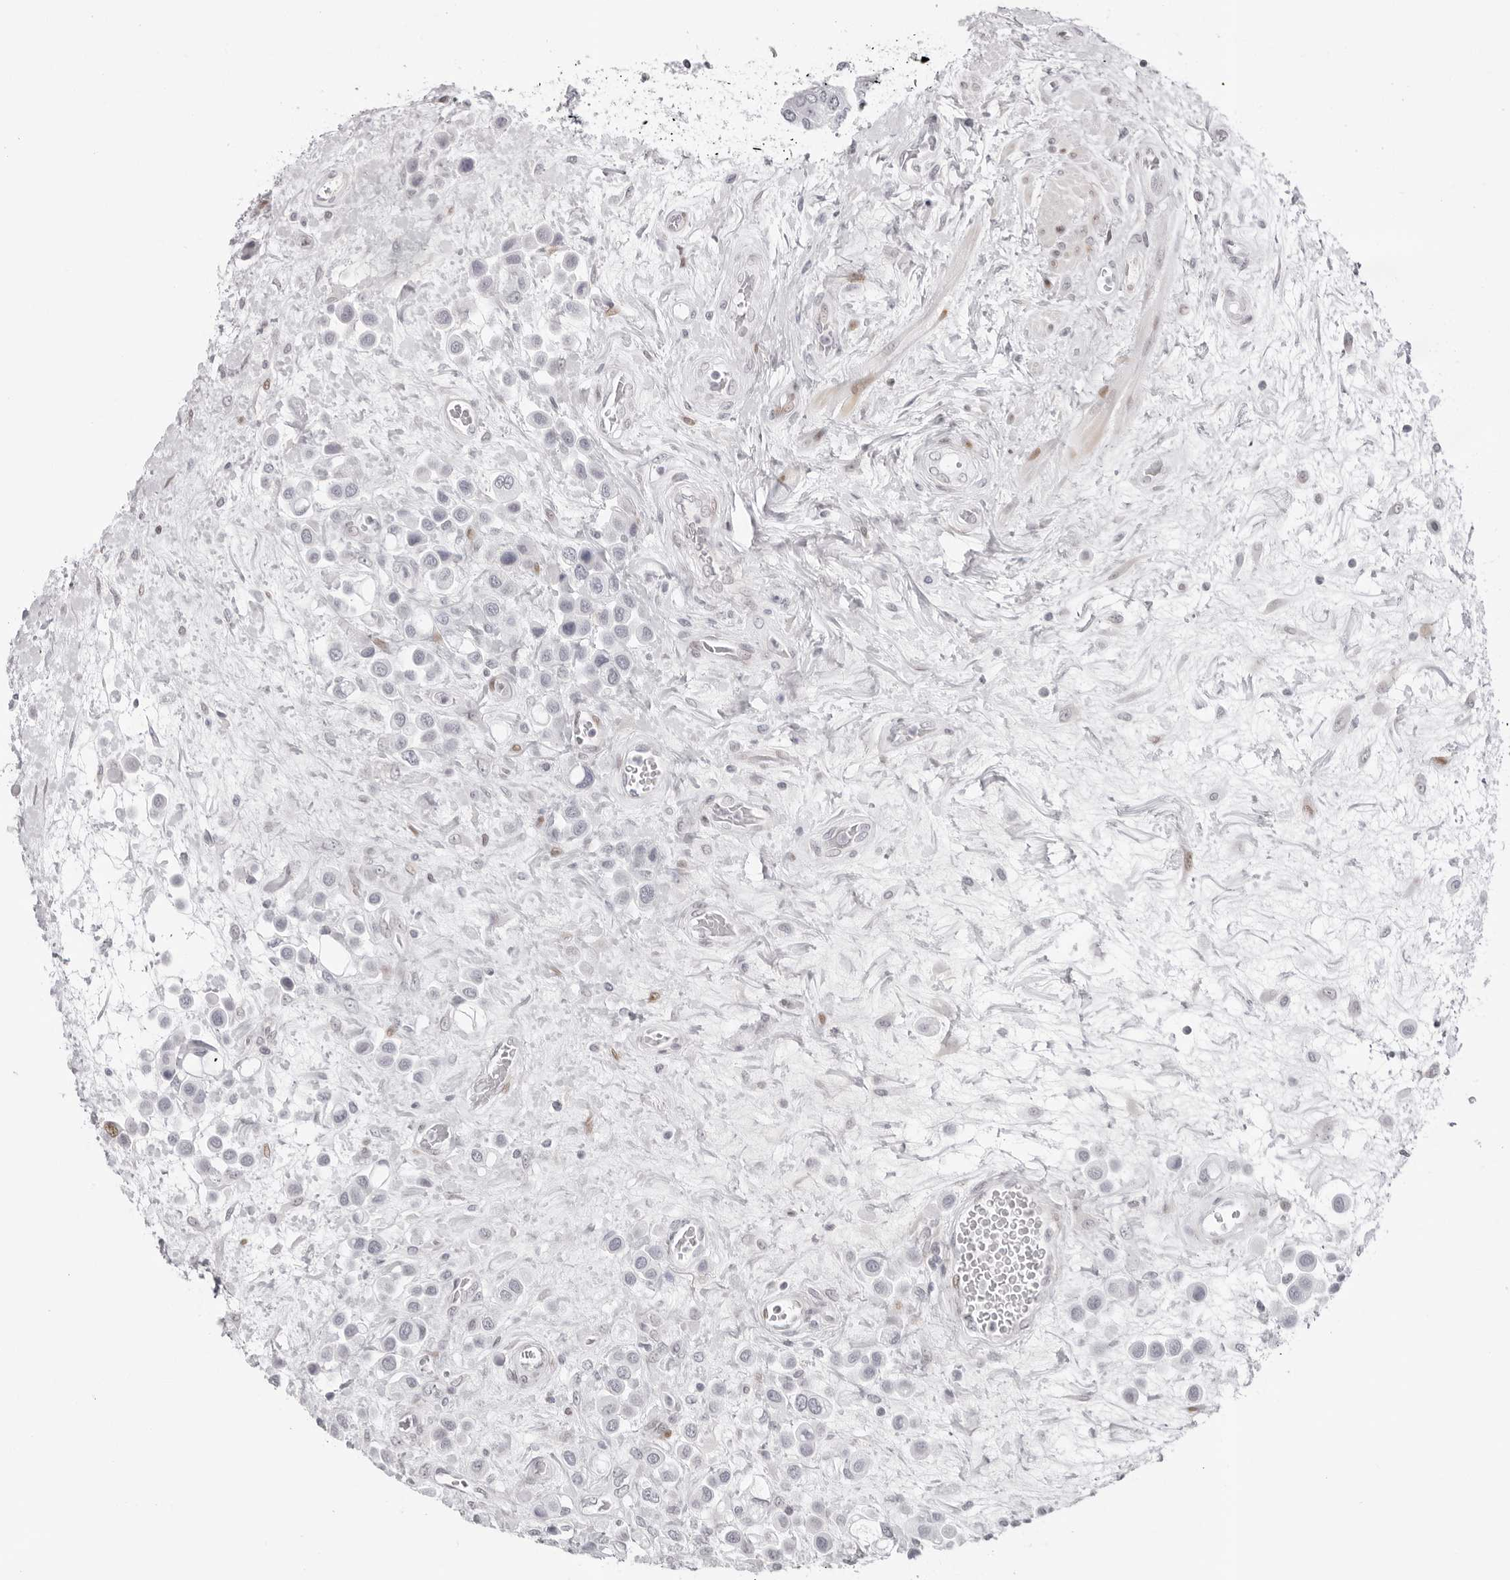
{"staining": {"intensity": "negative", "quantity": "none", "location": "none"}, "tissue": "urothelial cancer", "cell_type": "Tumor cells", "image_type": "cancer", "snomed": [{"axis": "morphology", "description": "Urothelial carcinoma, High grade"}, {"axis": "topography", "description": "Urinary bladder"}], "caption": "Immunohistochemistry (IHC) image of human urothelial cancer stained for a protein (brown), which reveals no expression in tumor cells. The staining is performed using DAB brown chromogen with nuclei counter-stained in using hematoxylin.", "gene": "NTPCR", "patient": {"sex": "male", "age": 50}}